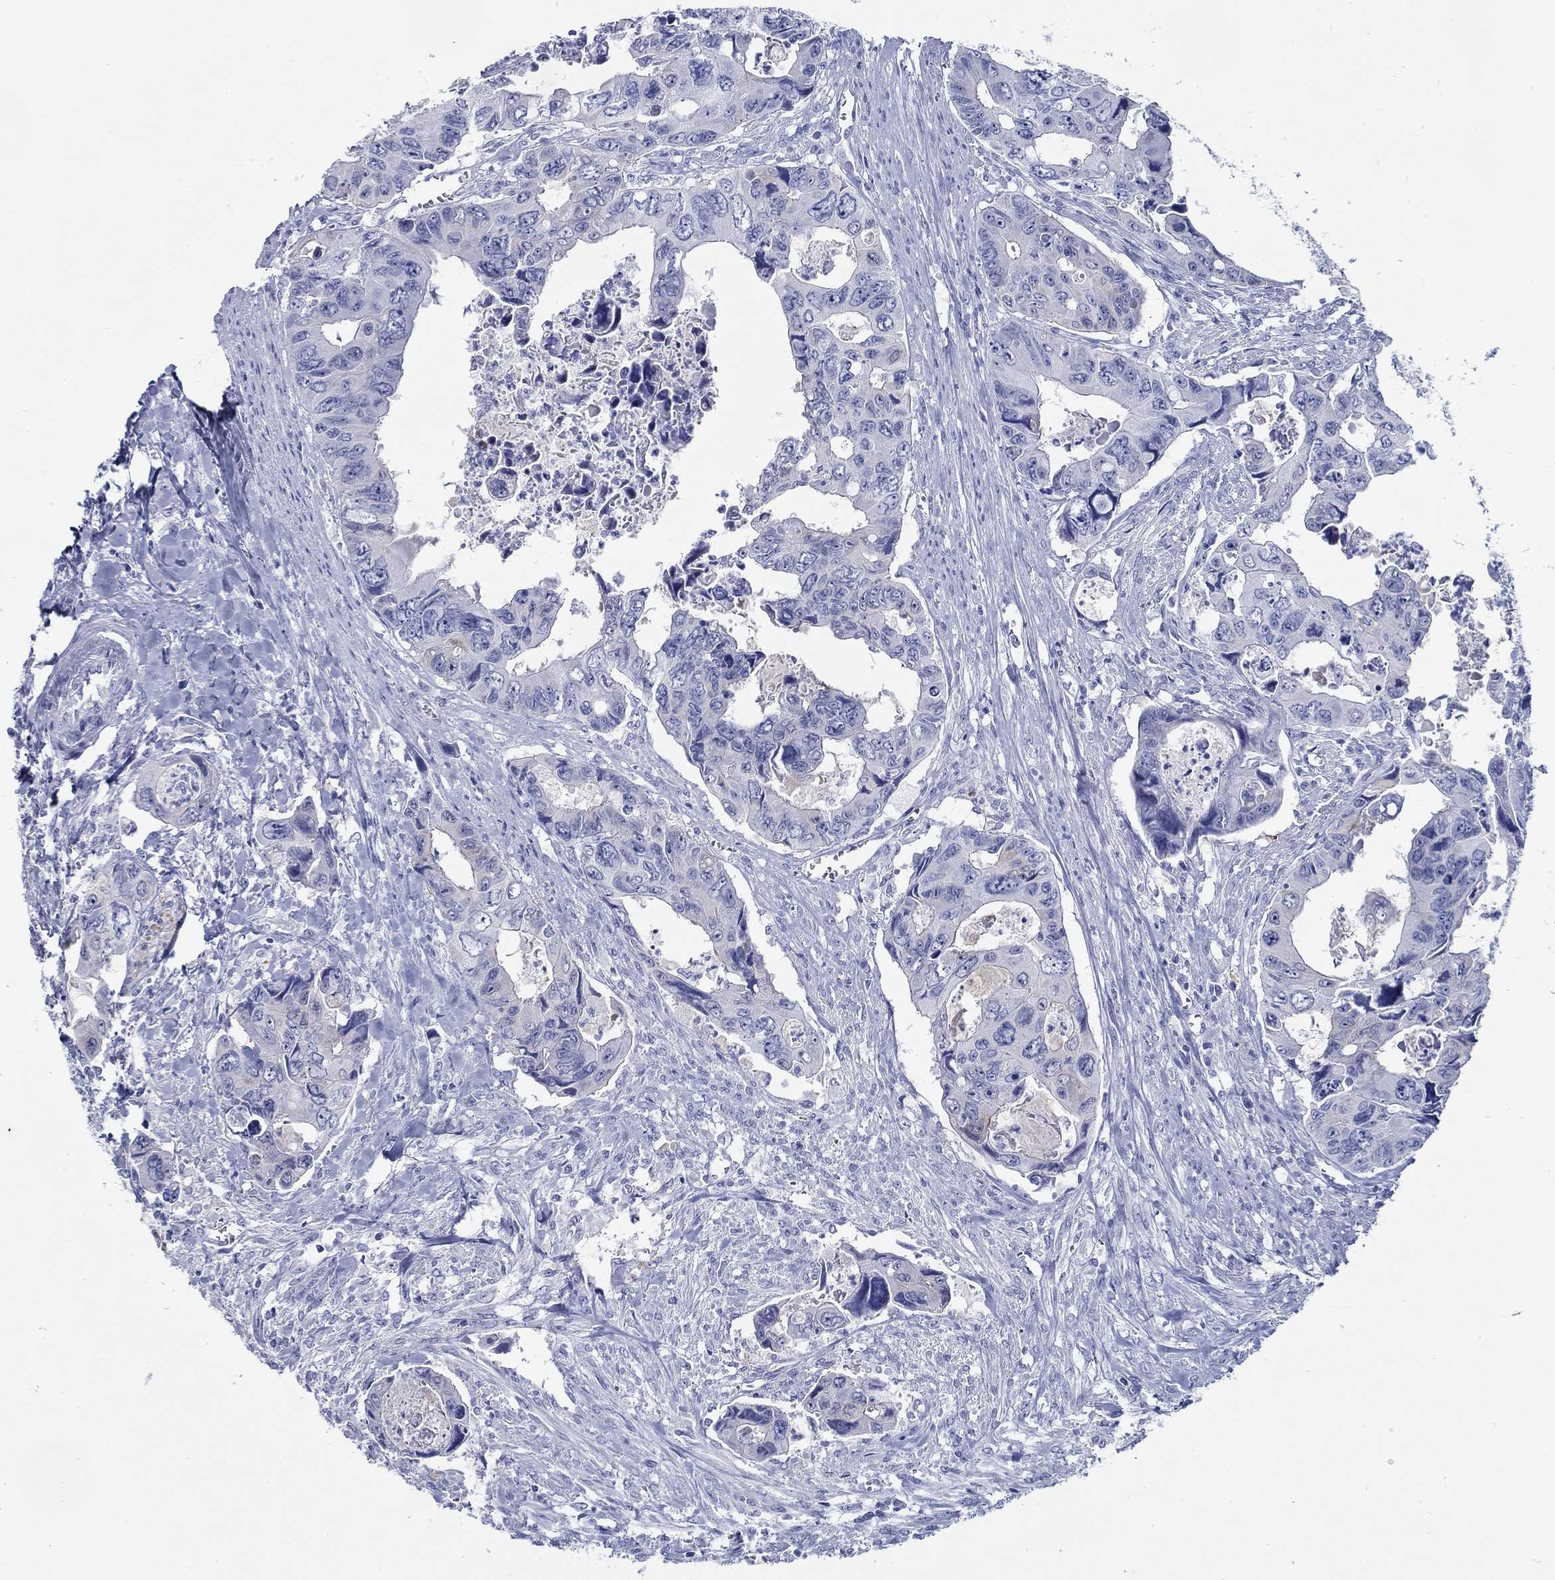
{"staining": {"intensity": "negative", "quantity": "none", "location": "none"}, "tissue": "colorectal cancer", "cell_type": "Tumor cells", "image_type": "cancer", "snomed": [{"axis": "morphology", "description": "Adenocarcinoma, NOS"}, {"axis": "topography", "description": "Rectum"}], "caption": "Immunohistochemistry of human adenocarcinoma (colorectal) demonstrates no positivity in tumor cells.", "gene": "FBXO2", "patient": {"sex": "male", "age": 62}}